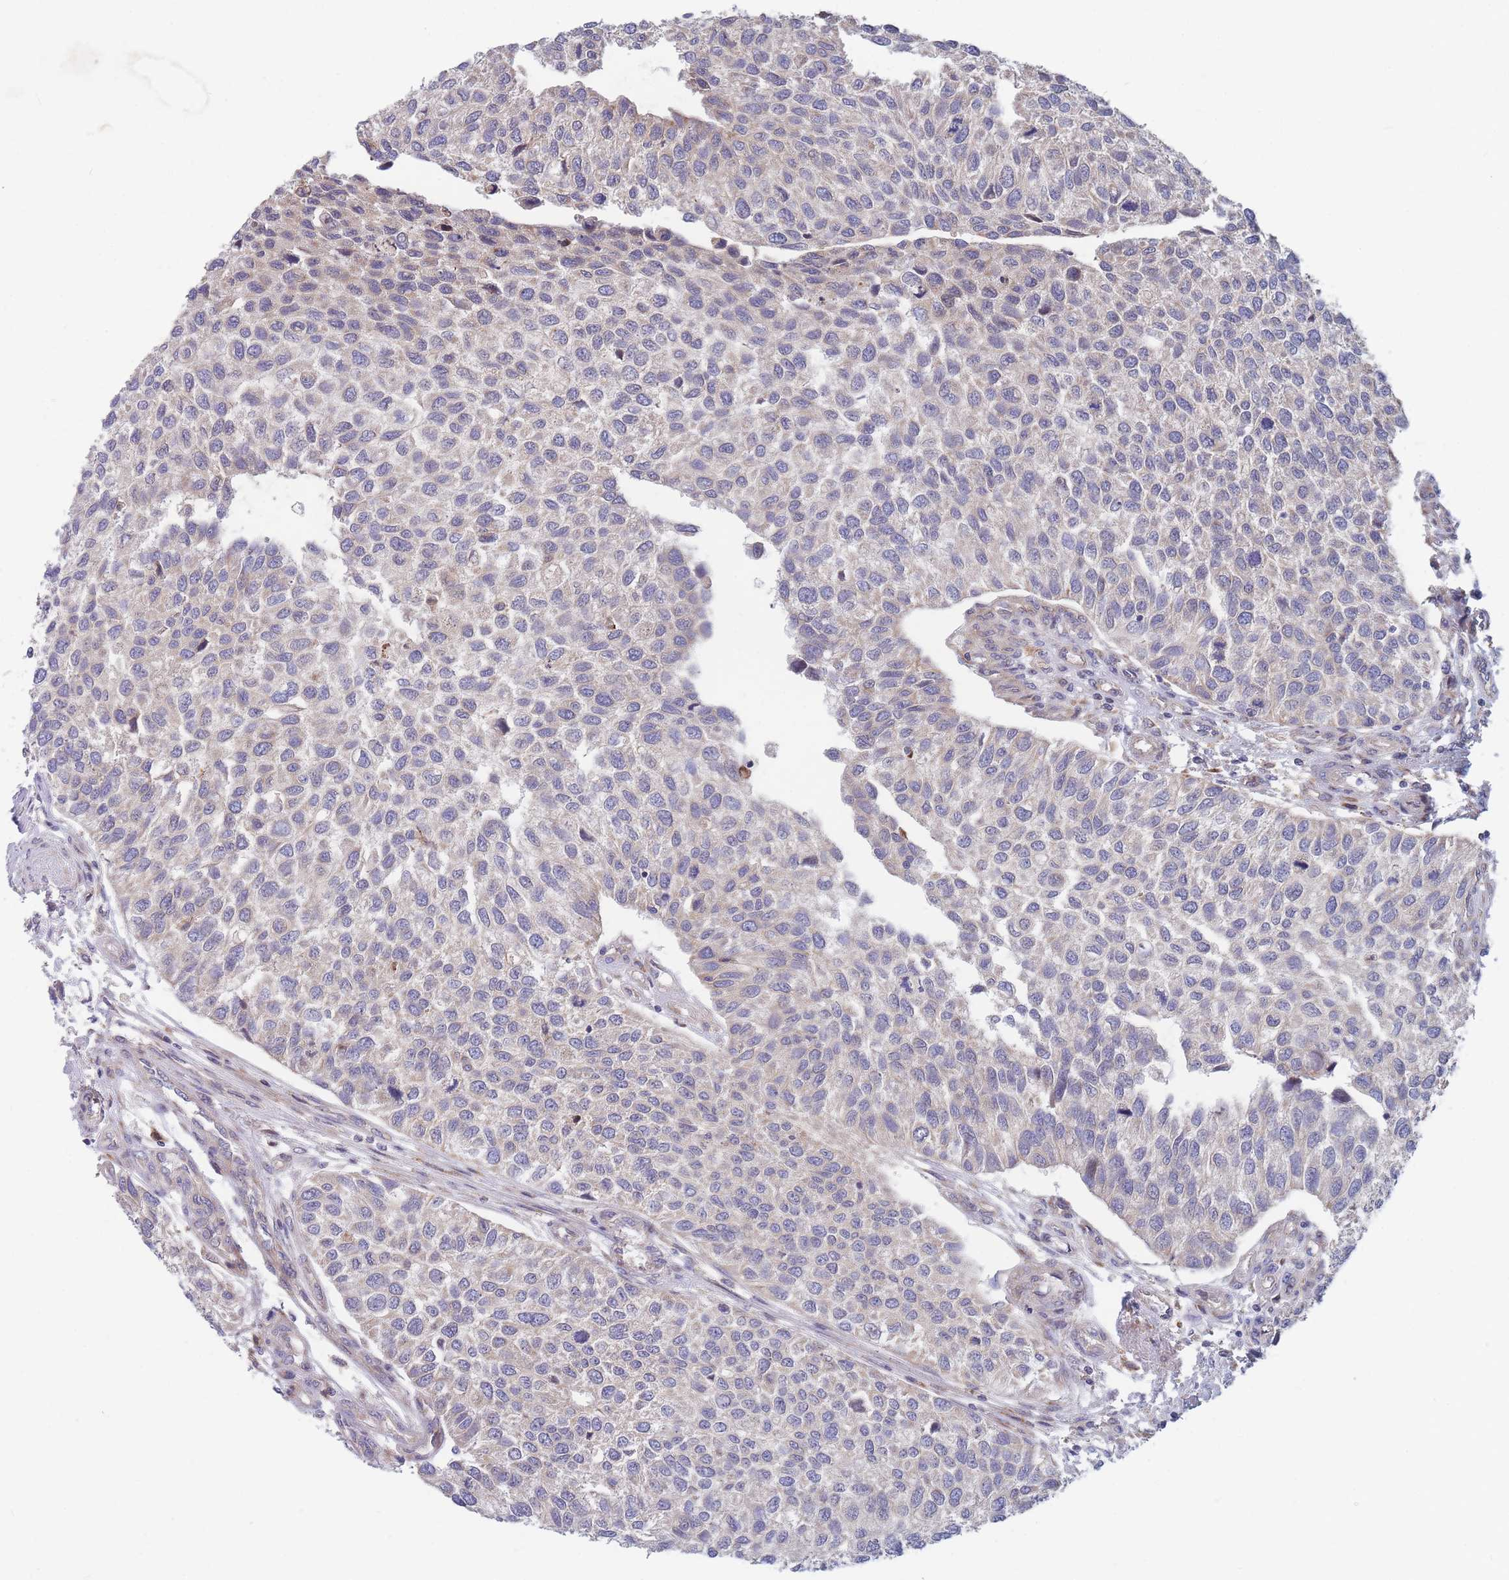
{"staining": {"intensity": "negative", "quantity": "none", "location": "none"}, "tissue": "urothelial cancer", "cell_type": "Tumor cells", "image_type": "cancer", "snomed": [{"axis": "morphology", "description": "Urothelial carcinoma, NOS"}, {"axis": "topography", "description": "Urinary bladder"}], "caption": "Histopathology image shows no protein staining in tumor cells of urothelial cancer tissue.", "gene": "TMEM131L", "patient": {"sex": "male", "age": 55}}